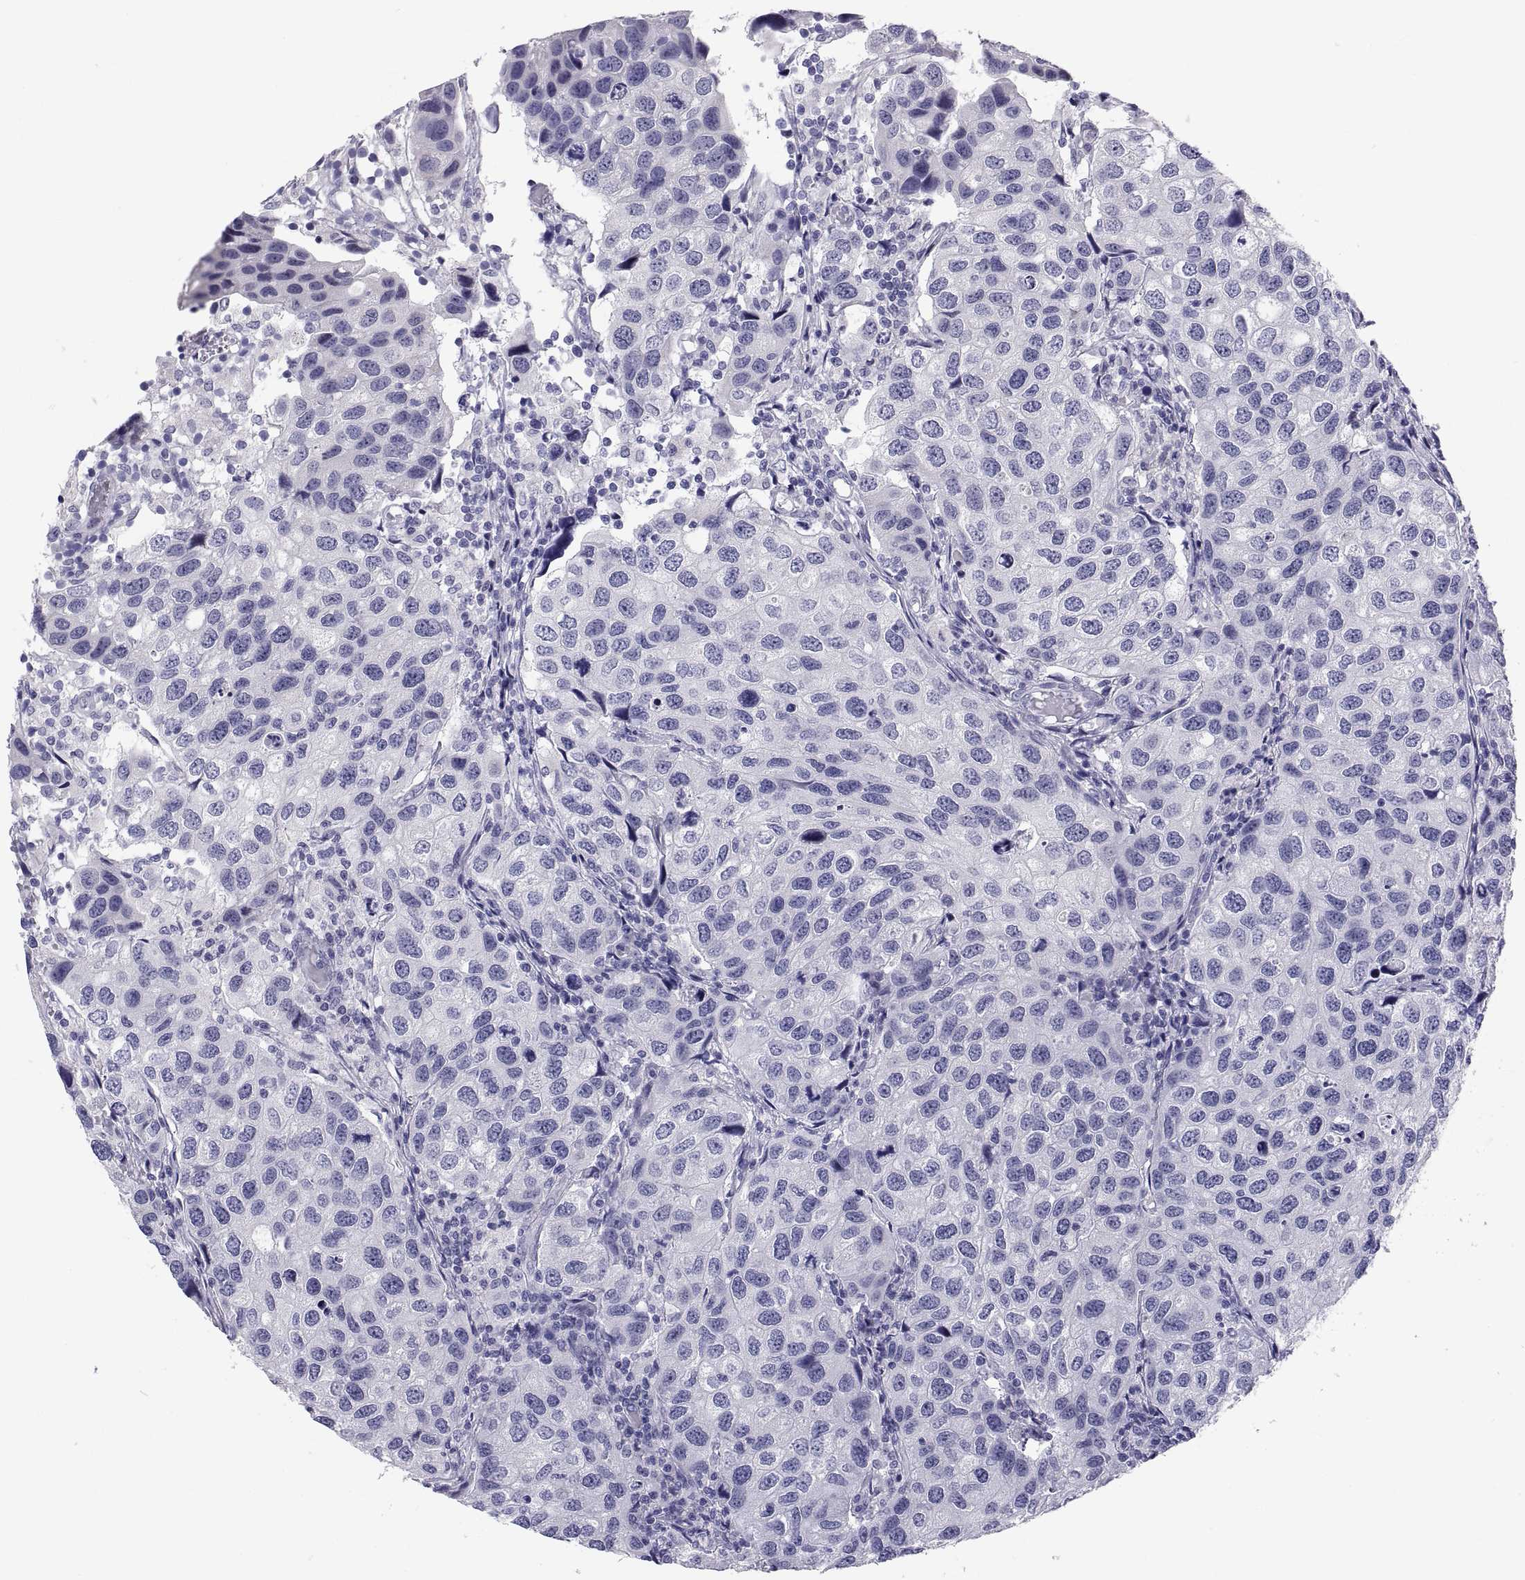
{"staining": {"intensity": "negative", "quantity": "none", "location": "none"}, "tissue": "urothelial cancer", "cell_type": "Tumor cells", "image_type": "cancer", "snomed": [{"axis": "morphology", "description": "Urothelial carcinoma, High grade"}, {"axis": "topography", "description": "Urinary bladder"}], "caption": "There is no significant expression in tumor cells of urothelial cancer.", "gene": "FAM170A", "patient": {"sex": "male", "age": 79}}